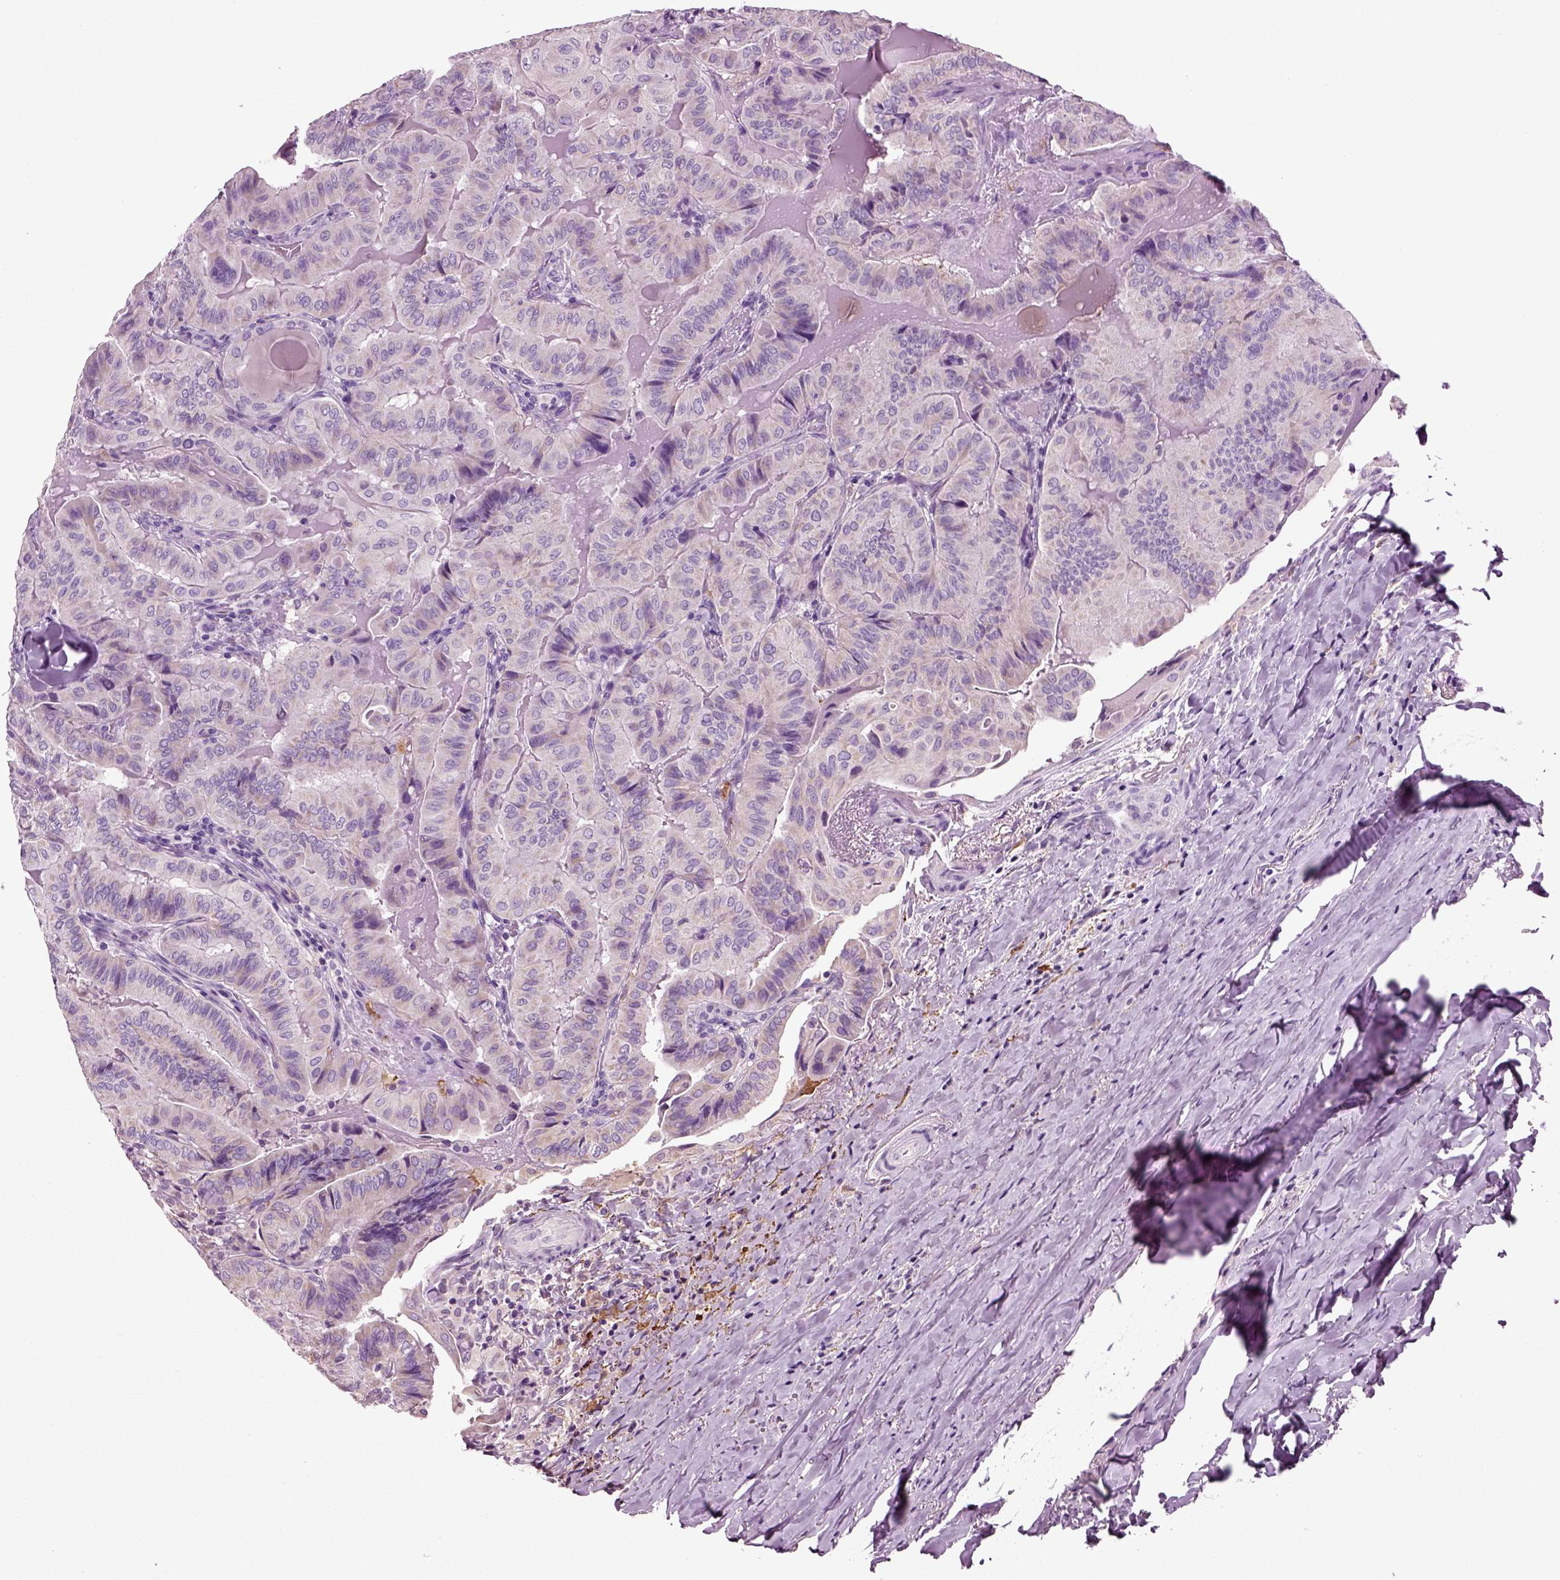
{"staining": {"intensity": "negative", "quantity": "none", "location": "none"}, "tissue": "thyroid cancer", "cell_type": "Tumor cells", "image_type": "cancer", "snomed": [{"axis": "morphology", "description": "Papillary adenocarcinoma, NOS"}, {"axis": "topography", "description": "Thyroid gland"}], "caption": "IHC photomicrograph of neoplastic tissue: human papillary adenocarcinoma (thyroid) stained with DAB (3,3'-diaminobenzidine) displays no significant protein positivity in tumor cells. (IHC, brightfield microscopy, high magnification).", "gene": "DNAH10", "patient": {"sex": "female", "age": 68}}